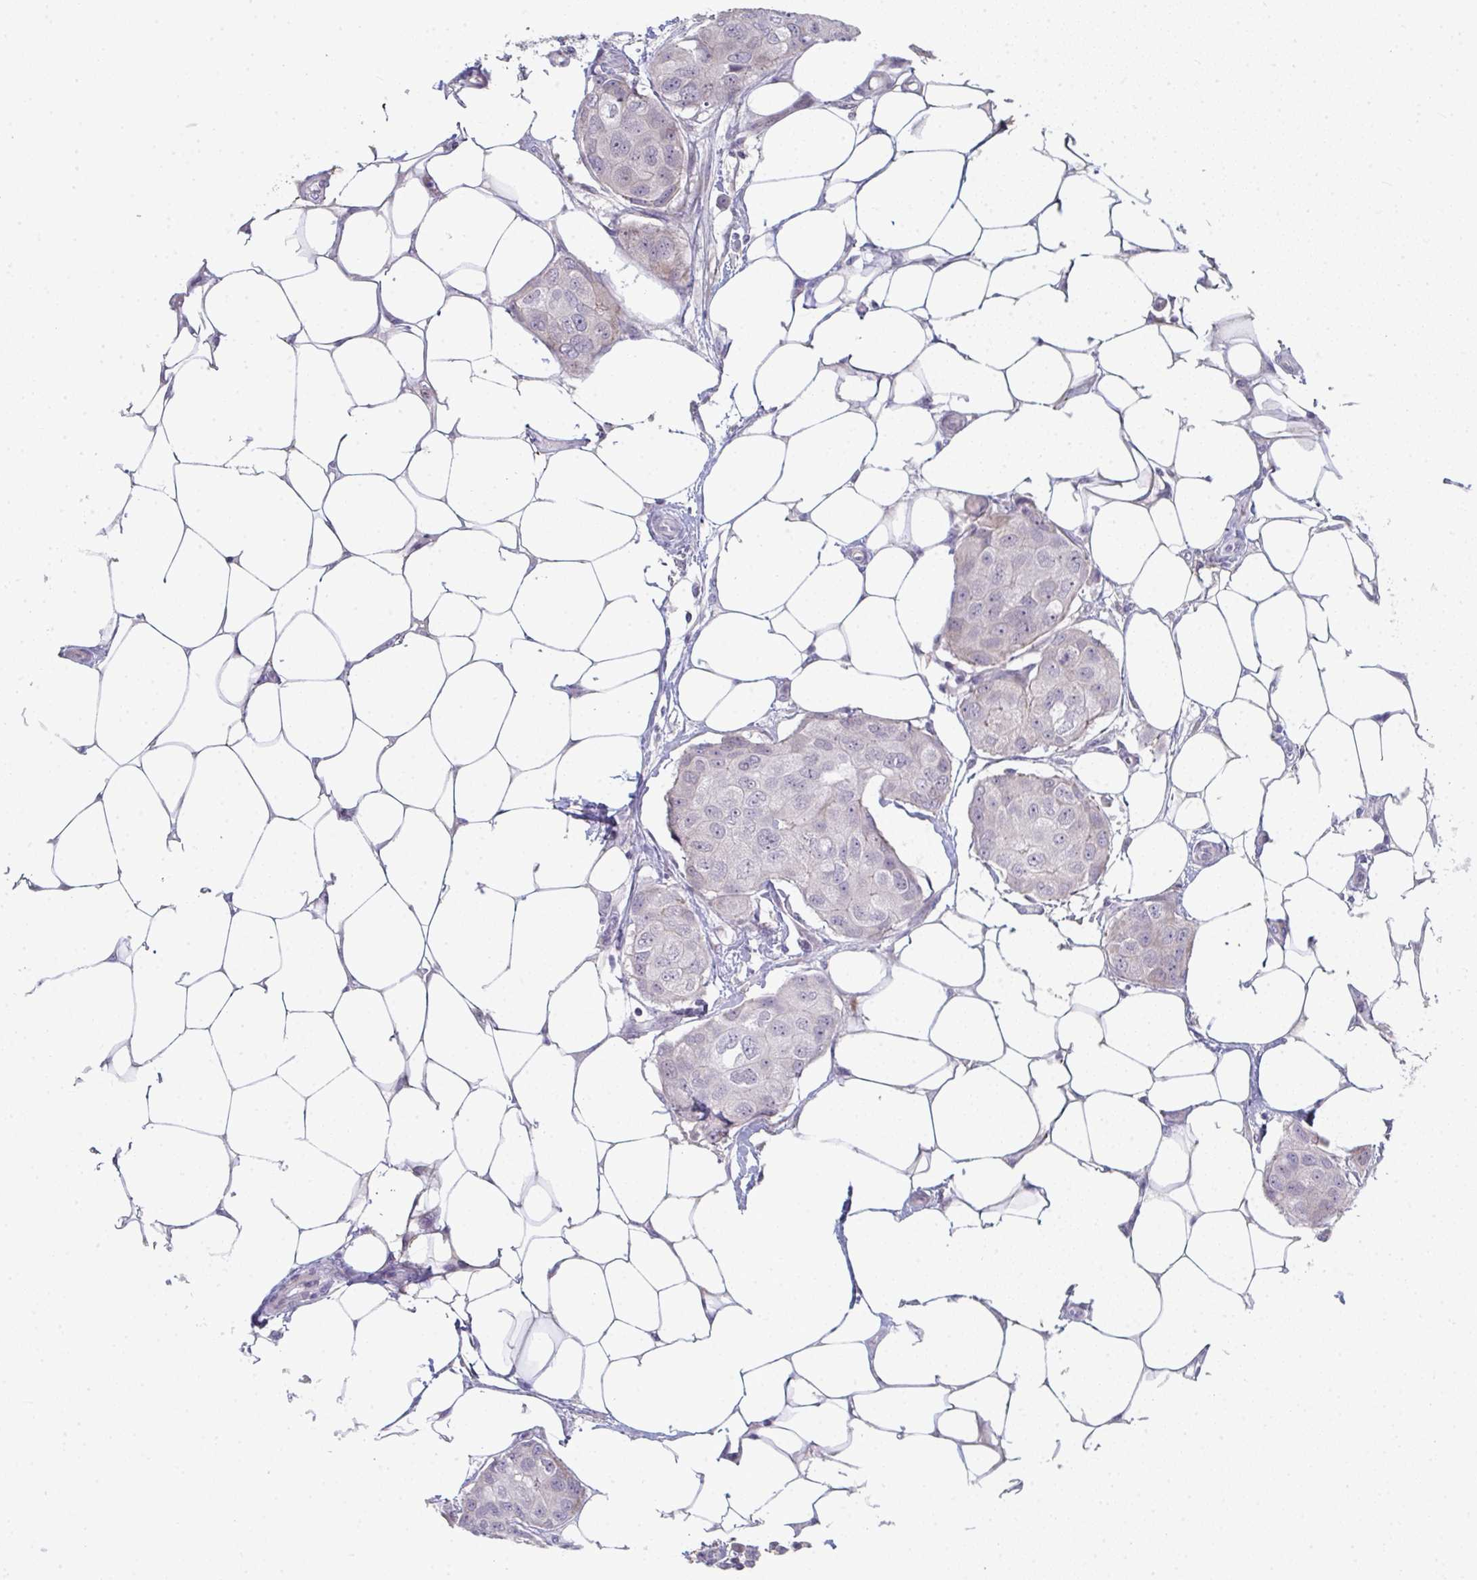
{"staining": {"intensity": "negative", "quantity": "none", "location": "none"}, "tissue": "breast cancer", "cell_type": "Tumor cells", "image_type": "cancer", "snomed": [{"axis": "morphology", "description": "Duct carcinoma"}, {"axis": "topography", "description": "Breast"}, {"axis": "topography", "description": "Lymph node"}], "caption": "IHC of human breast invasive ductal carcinoma reveals no expression in tumor cells.", "gene": "A1CF", "patient": {"sex": "female", "age": 80}}